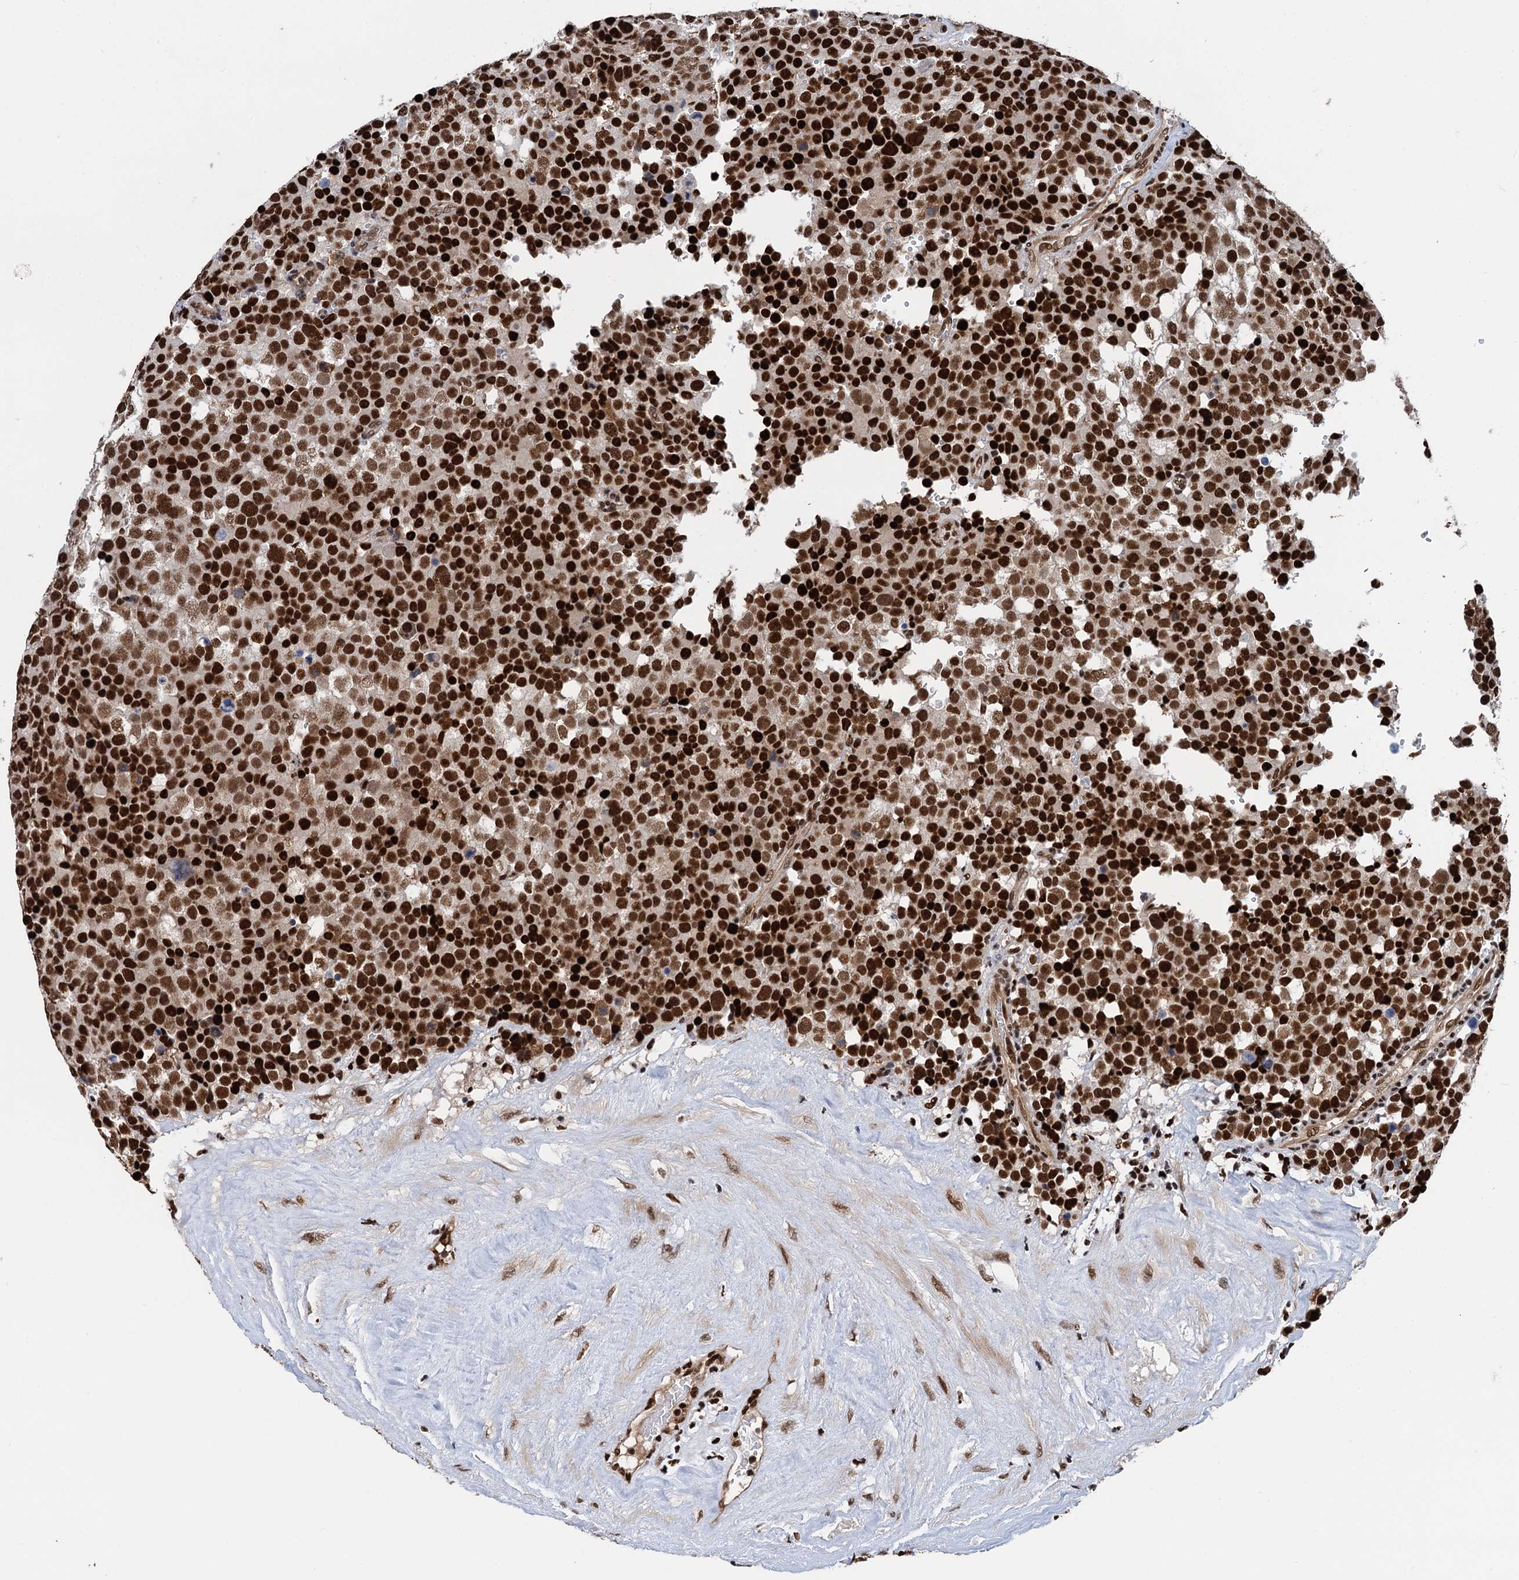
{"staining": {"intensity": "strong", "quantity": ">75%", "location": "nuclear"}, "tissue": "testis cancer", "cell_type": "Tumor cells", "image_type": "cancer", "snomed": [{"axis": "morphology", "description": "Seminoma, NOS"}, {"axis": "topography", "description": "Testis"}], "caption": "Protein expression analysis of human testis cancer reveals strong nuclear expression in about >75% of tumor cells.", "gene": "PPP4R1", "patient": {"sex": "male", "age": 71}}